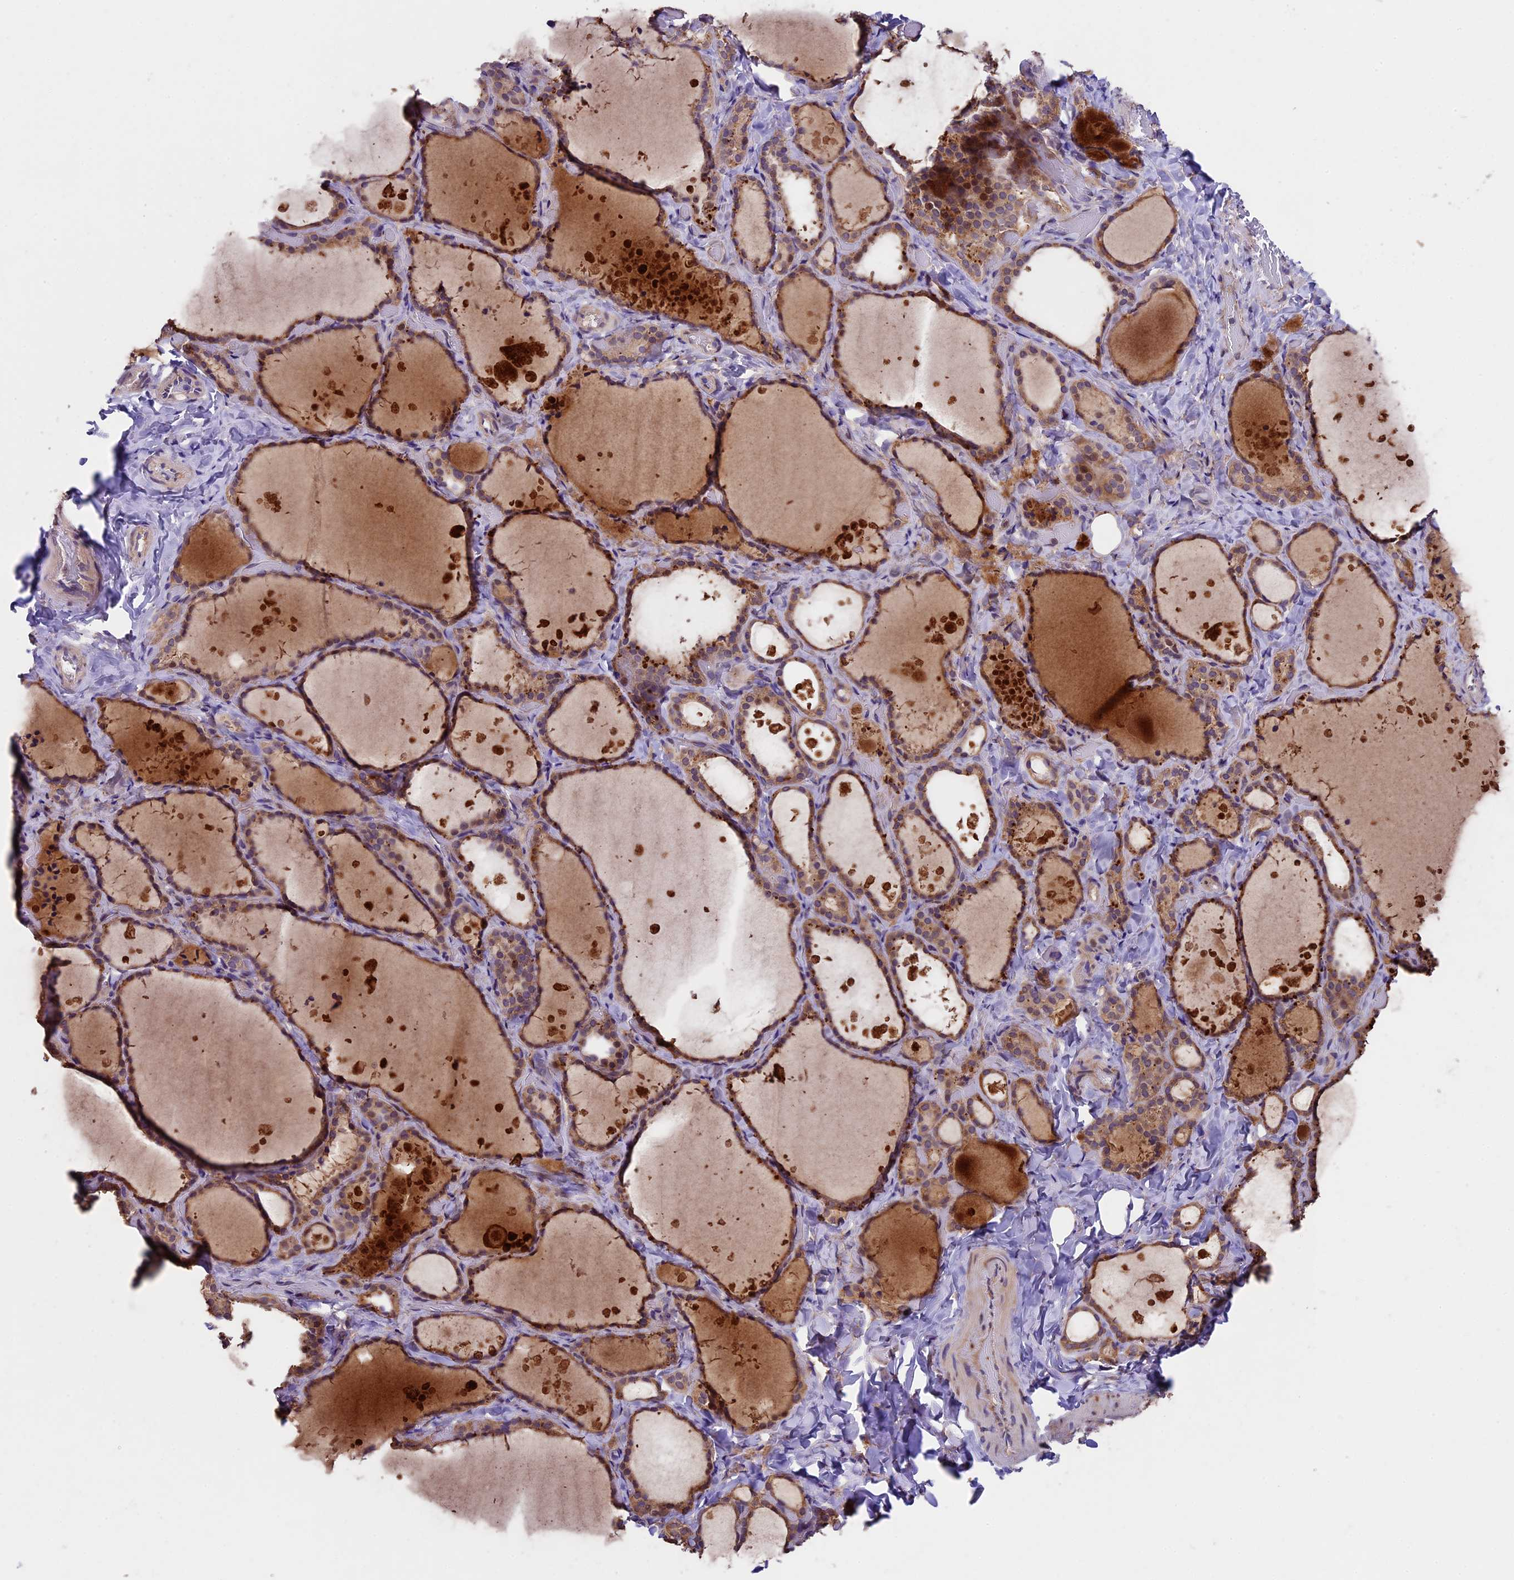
{"staining": {"intensity": "moderate", "quantity": ">75%", "location": "cytoplasmic/membranous,nuclear"}, "tissue": "thyroid gland", "cell_type": "Glandular cells", "image_type": "normal", "snomed": [{"axis": "morphology", "description": "Normal tissue, NOS"}, {"axis": "topography", "description": "Thyroid gland"}], "caption": "Glandular cells exhibit medium levels of moderate cytoplasmic/membranous,nuclear staining in approximately >75% of cells in benign human thyroid gland.", "gene": "SBNO2", "patient": {"sex": "female", "age": 44}}